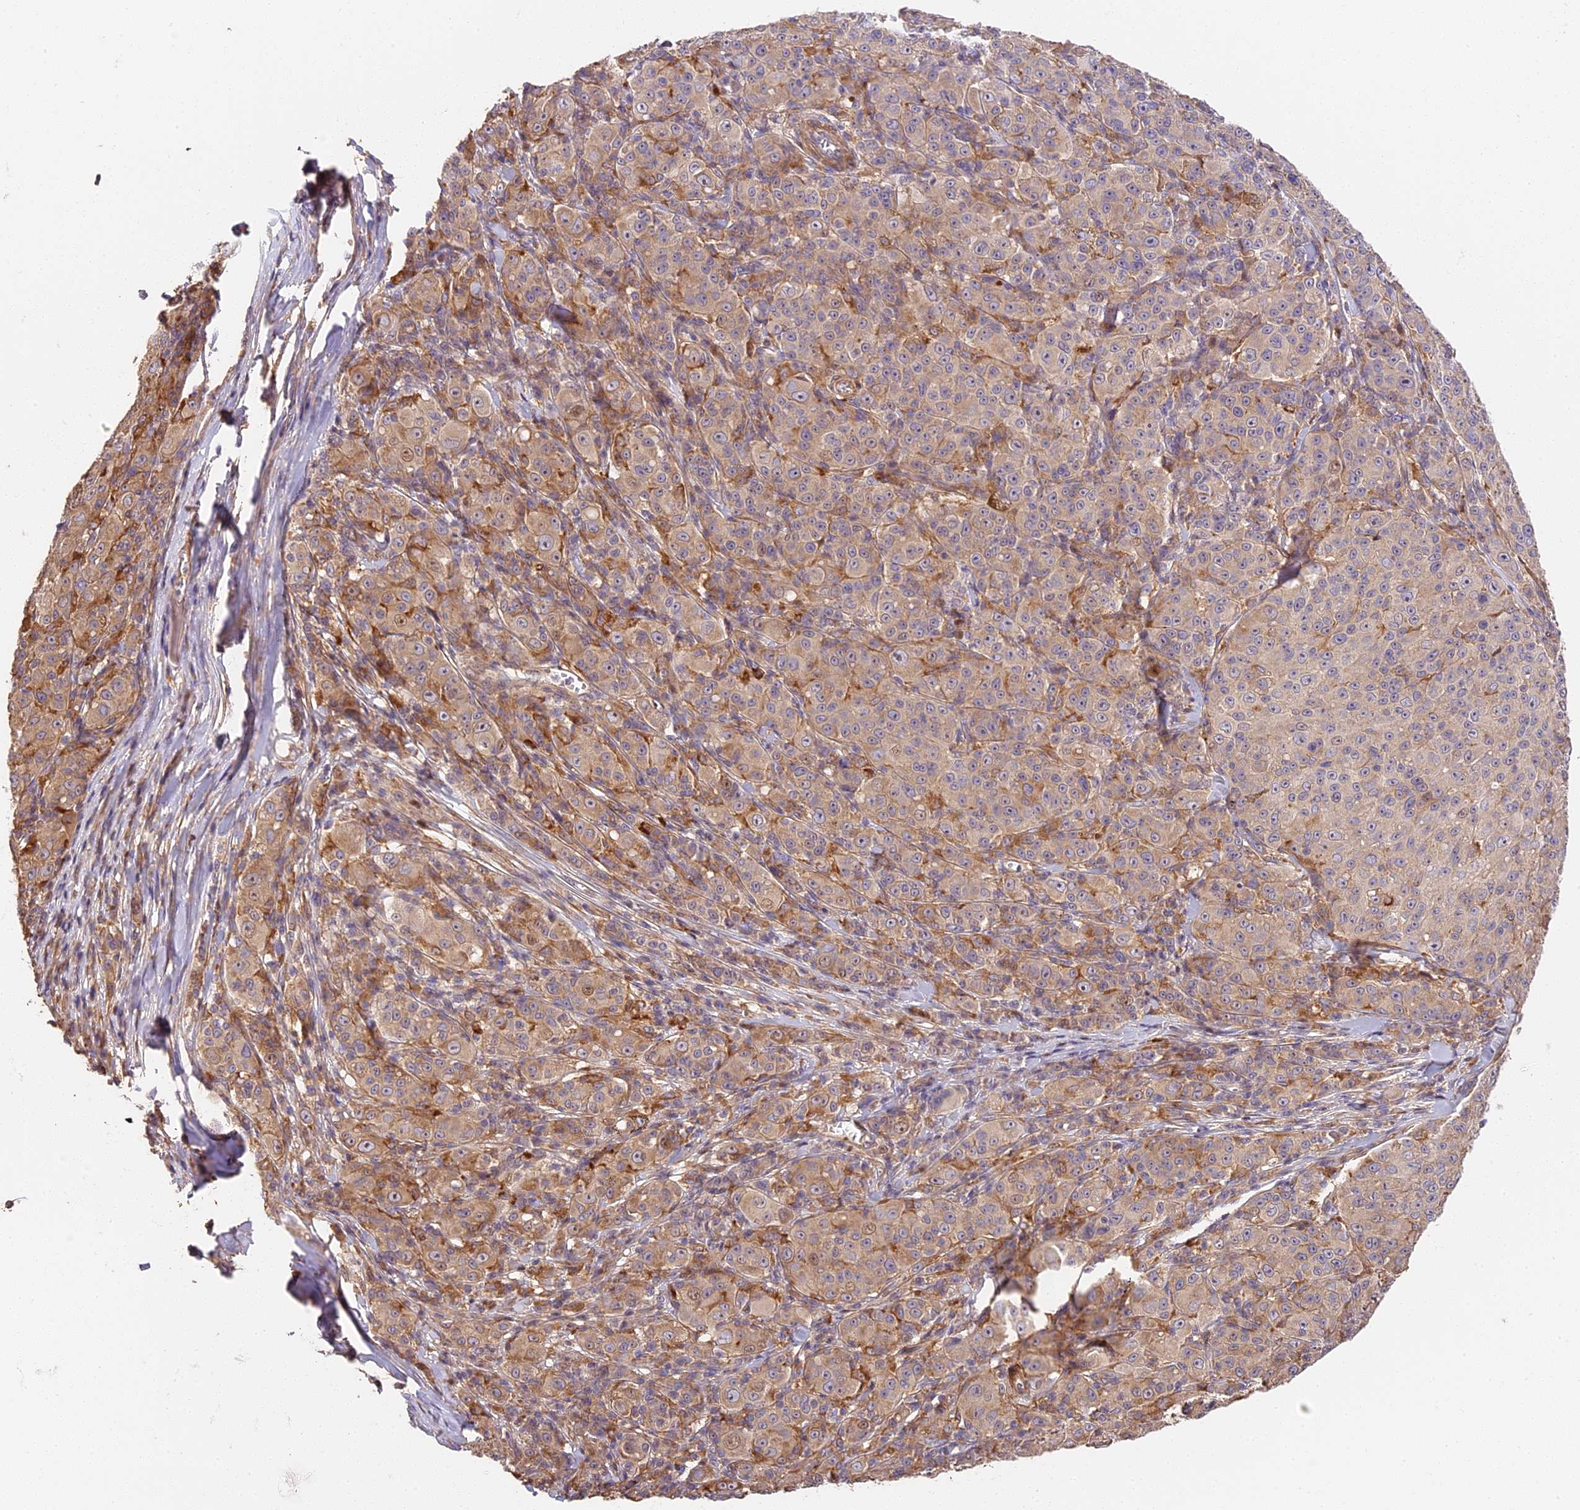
{"staining": {"intensity": "weak", "quantity": "25%-75%", "location": "cytoplasmic/membranous"}, "tissue": "melanoma", "cell_type": "Tumor cells", "image_type": "cancer", "snomed": [{"axis": "morphology", "description": "Malignant melanoma, NOS"}, {"axis": "topography", "description": "Skin"}], "caption": "Protein positivity by immunohistochemistry (IHC) displays weak cytoplasmic/membranous positivity in about 25%-75% of tumor cells in malignant melanoma.", "gene": "ARHGAP17", "patient": {"sex": "female", "age": 52}}